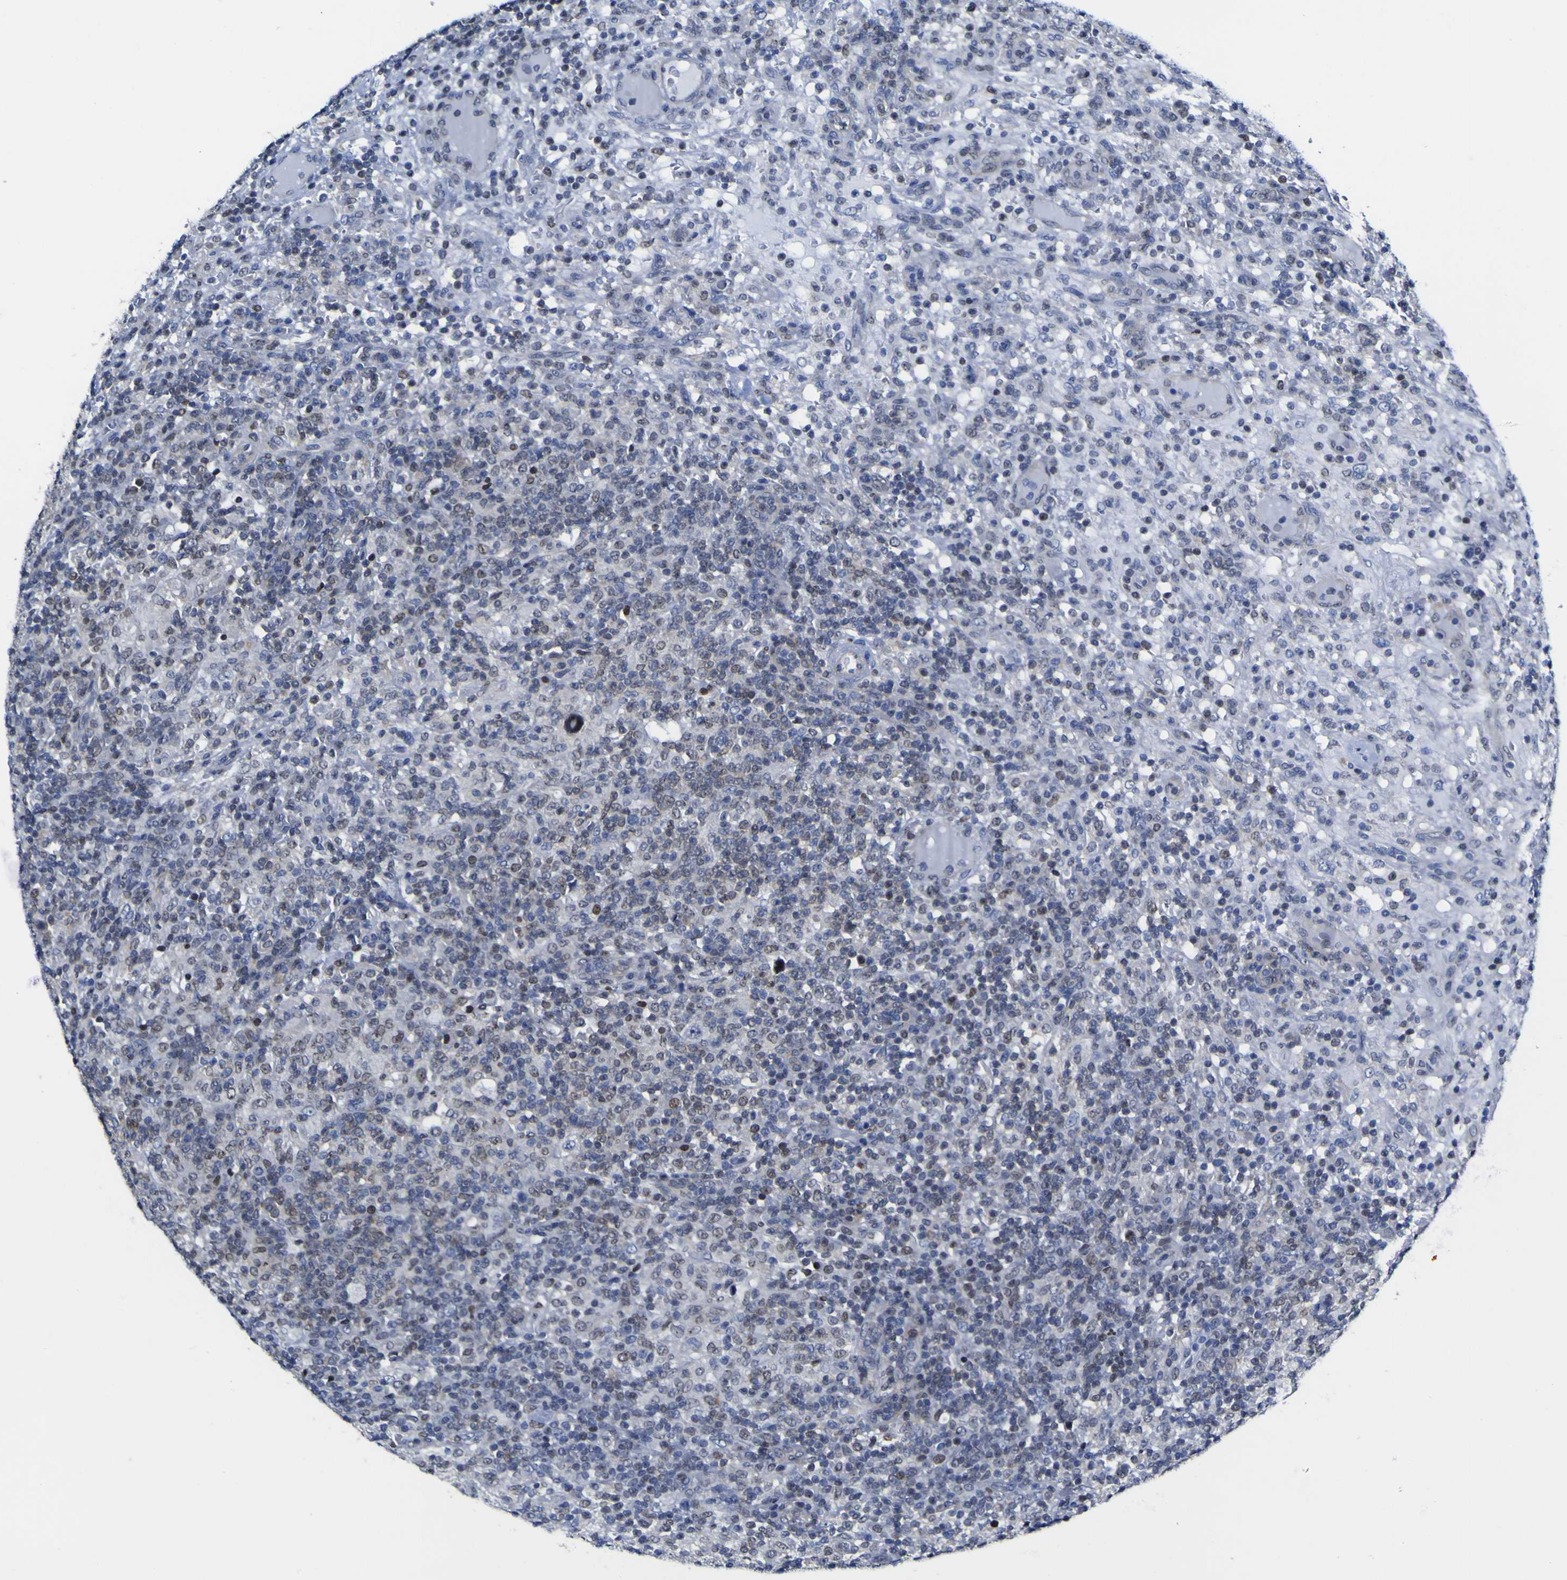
{"staining": {"intensity": "negative", "quantity": "none", "location": "none"}, "tissue": "lymphoma", "cell_type": "Tumor cells", "image_type": "cancer", "snomed": [{"axis": "morphology", "description": "Hodgkin's disease, NOS"}, {"axis": "topography", "description": "Lymph node"}], "caption": "A micrograph of human Hodgkin's disease is negative for staining in tumor cells.", "gene": "CASP6", "patient": {"sex": "male", "age": 70}}